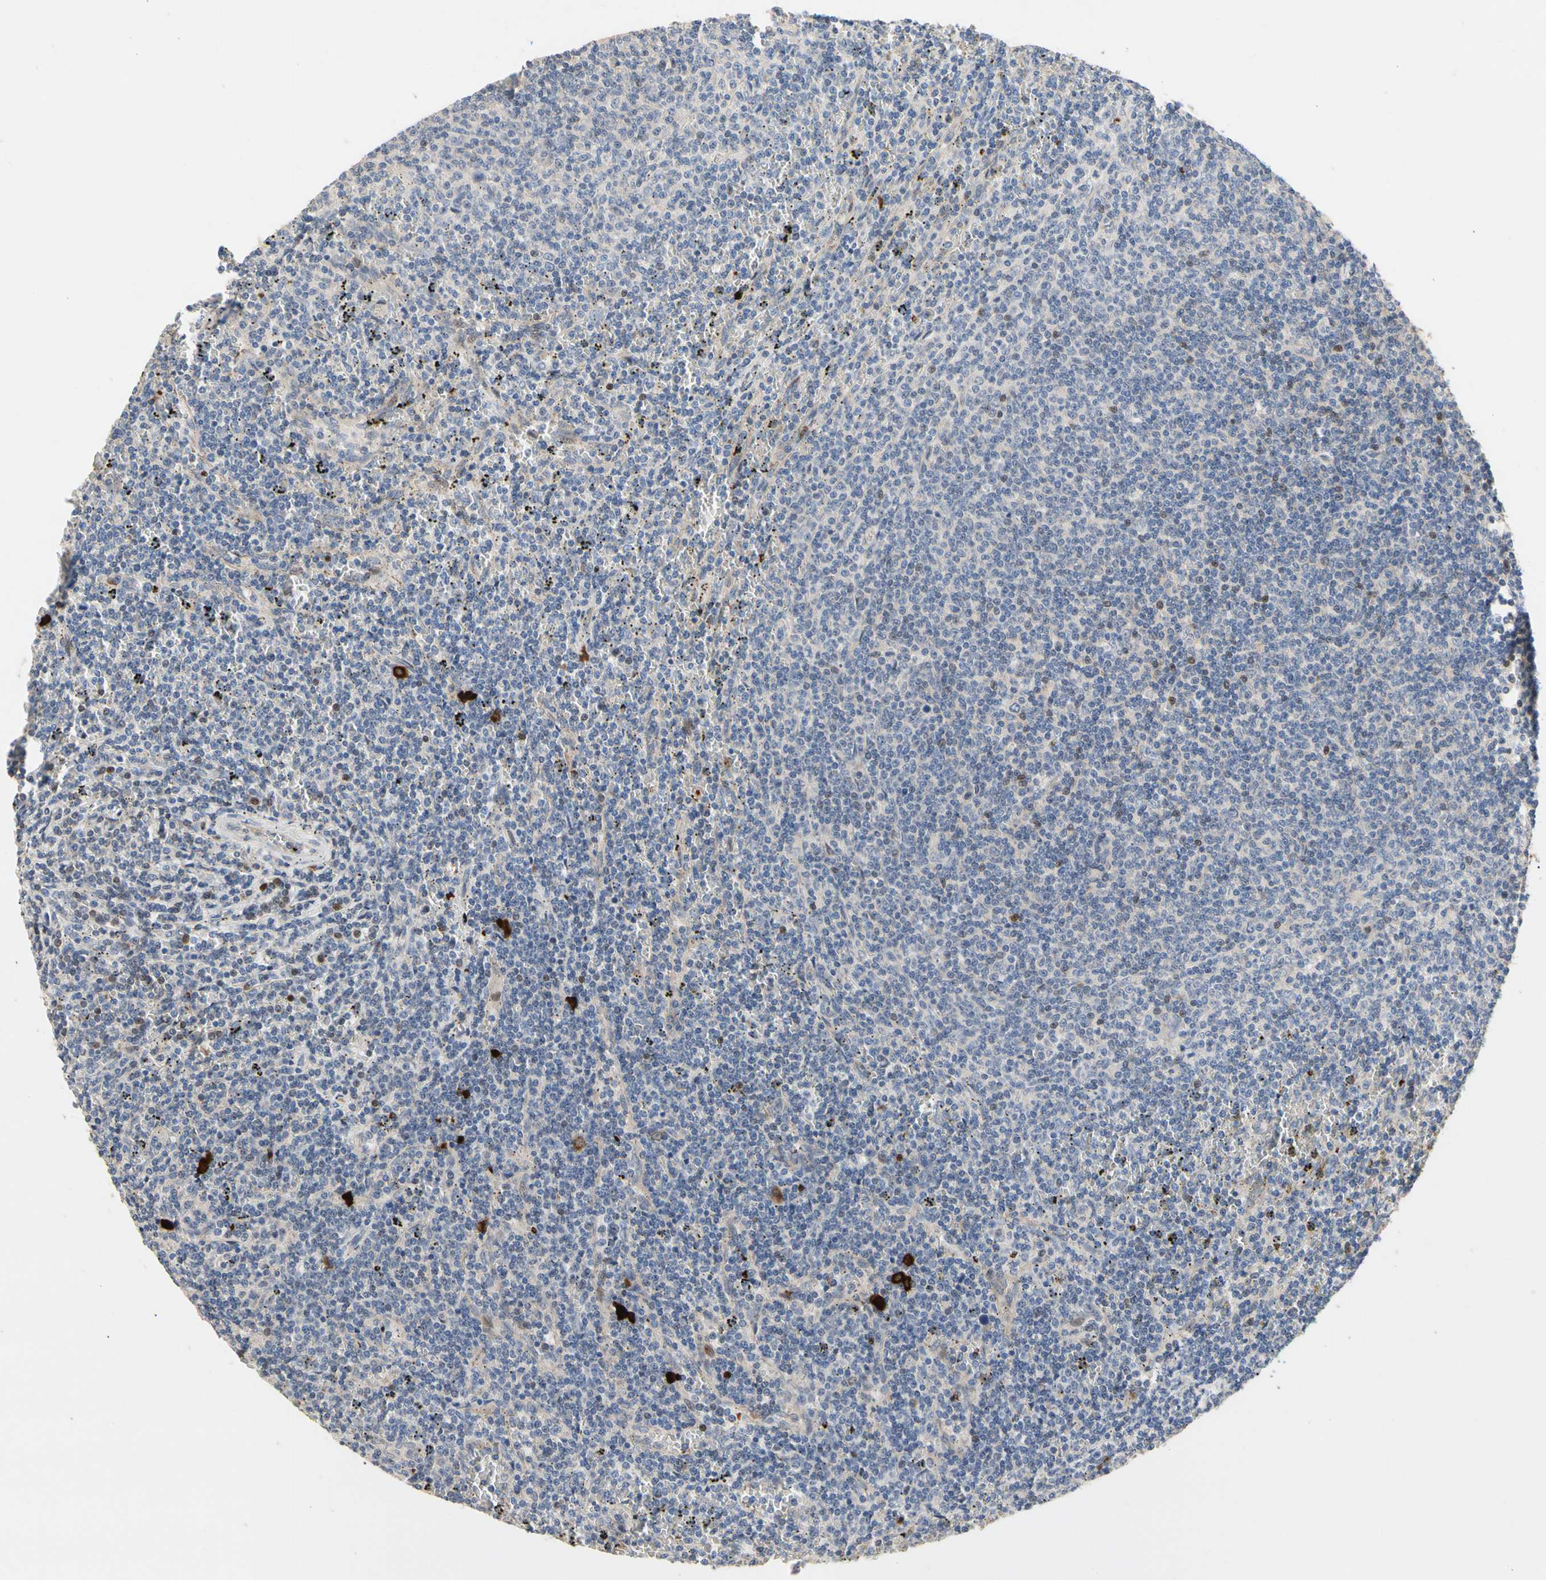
{"staining": {"intensity": "negative", "quantity": "none", "location": "none"}, "tissue": "lymphoma", "cell_type": "Tumor cells", "image_type": "cancer", "snomed": [{"axis": "morphology", "description": "Malignant lymphoma, non-Hodgkin's type, Low grade"}, {"axis": "topography", "description": "Spleen"}], "caption": "This is an IHC histopathology image of low-grade malignant lymphoma, non-Hodgkin's type. There is no staining in tumor cells.", "gene": "HMGCR", "patient": {"sex": "female", "age": 50}}